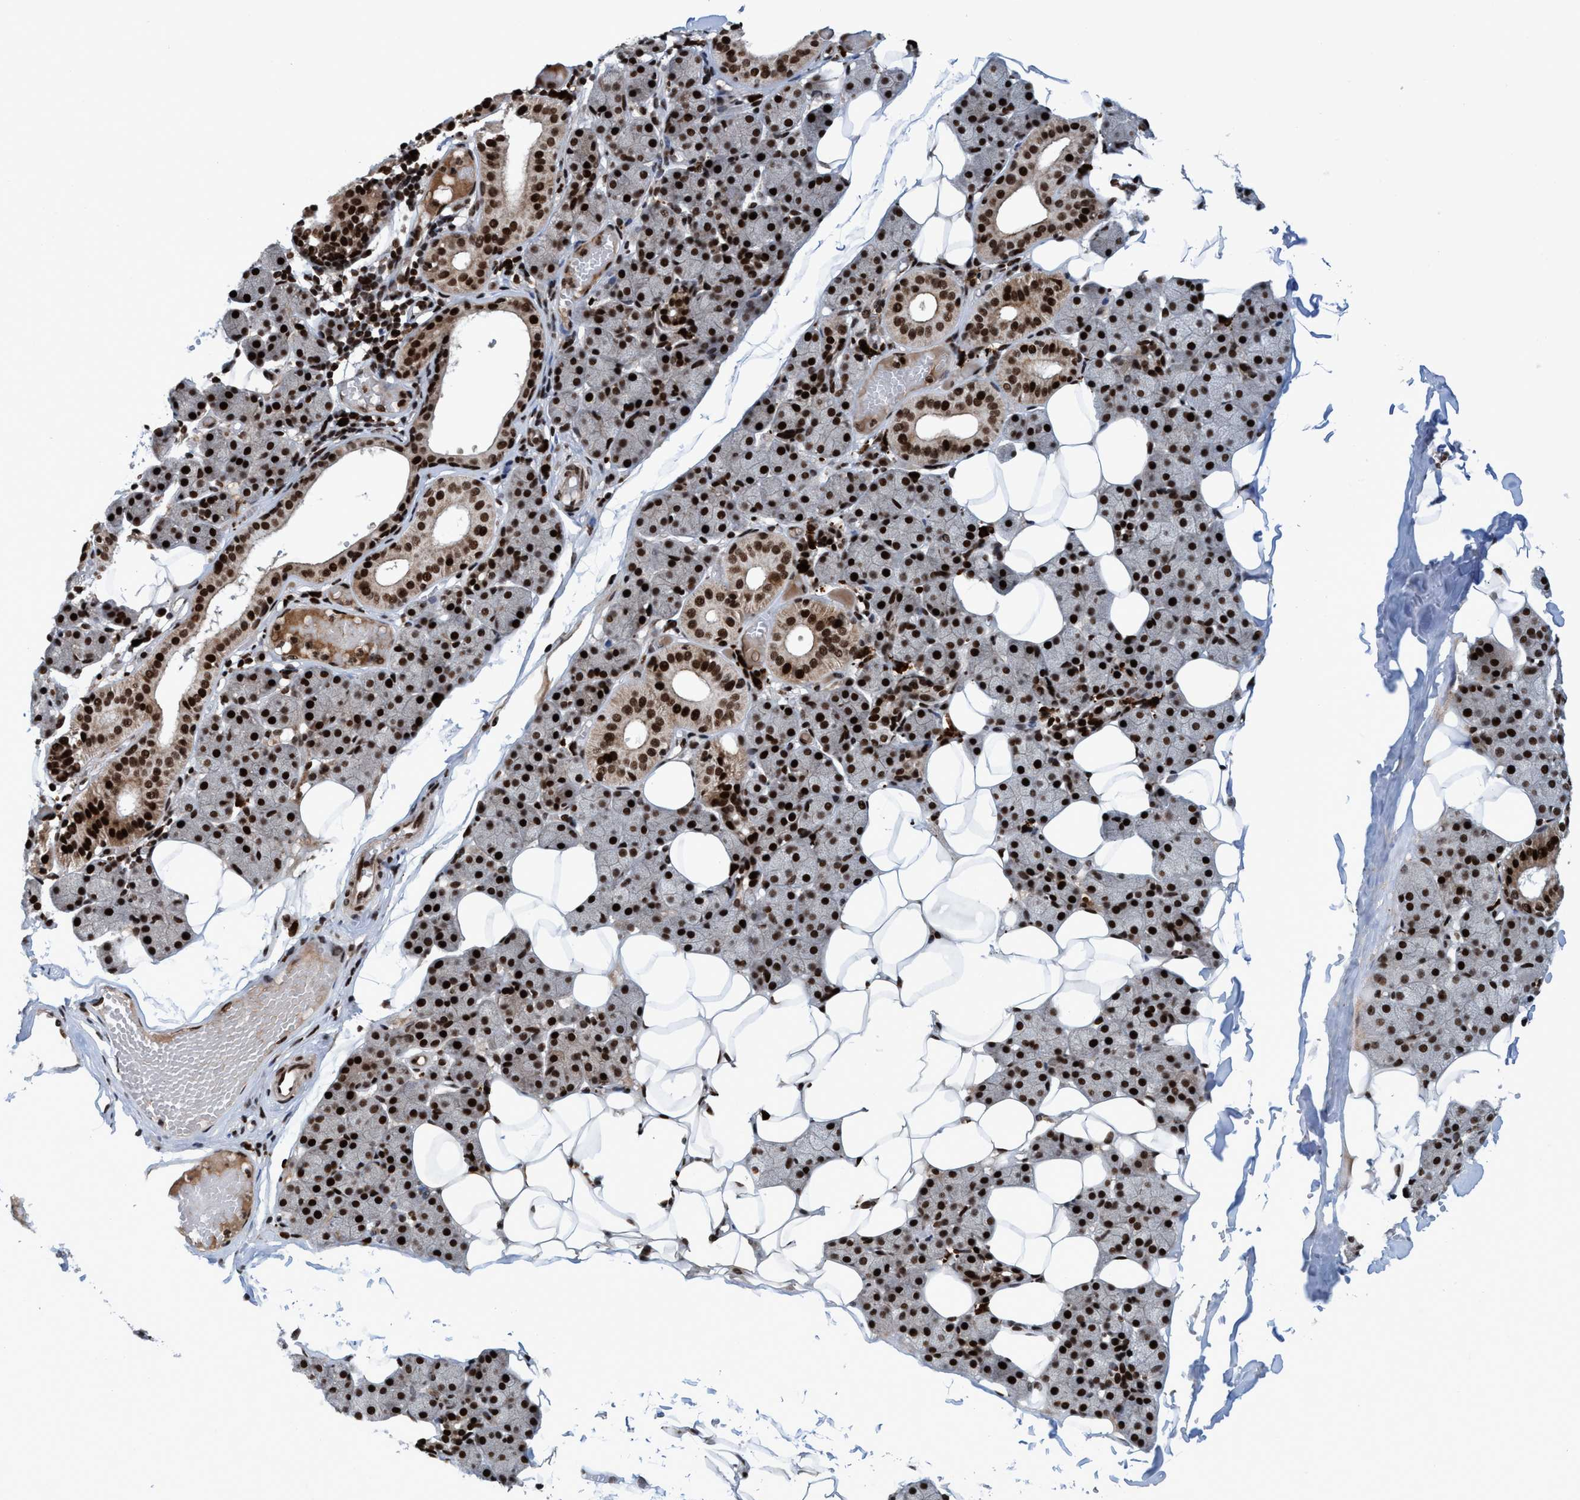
{"staining": {"intensity": "strong", "quantity": ">75%", "location": "nuclear"}, "tissue": "salivary gland", "cell_type": "Glandular cells", "image_type": "normal", "snomed": [{"axis": "morphology", "description": "Normal tissue, NOS"}, {"axis": "topography", "description": "Salivary gland"}], "caption": "Glandular cells show high levels of strong nuclear positivity in about >75% of cells in normal salivary gland. The staining was performed using DAB to visualize the protein expression in brown, while the nuclei were stained in blue with hematoxylin (Magnification: 20x).", "gene": "TOPBP1", "patient": {"sex": "female", "age": 33}}